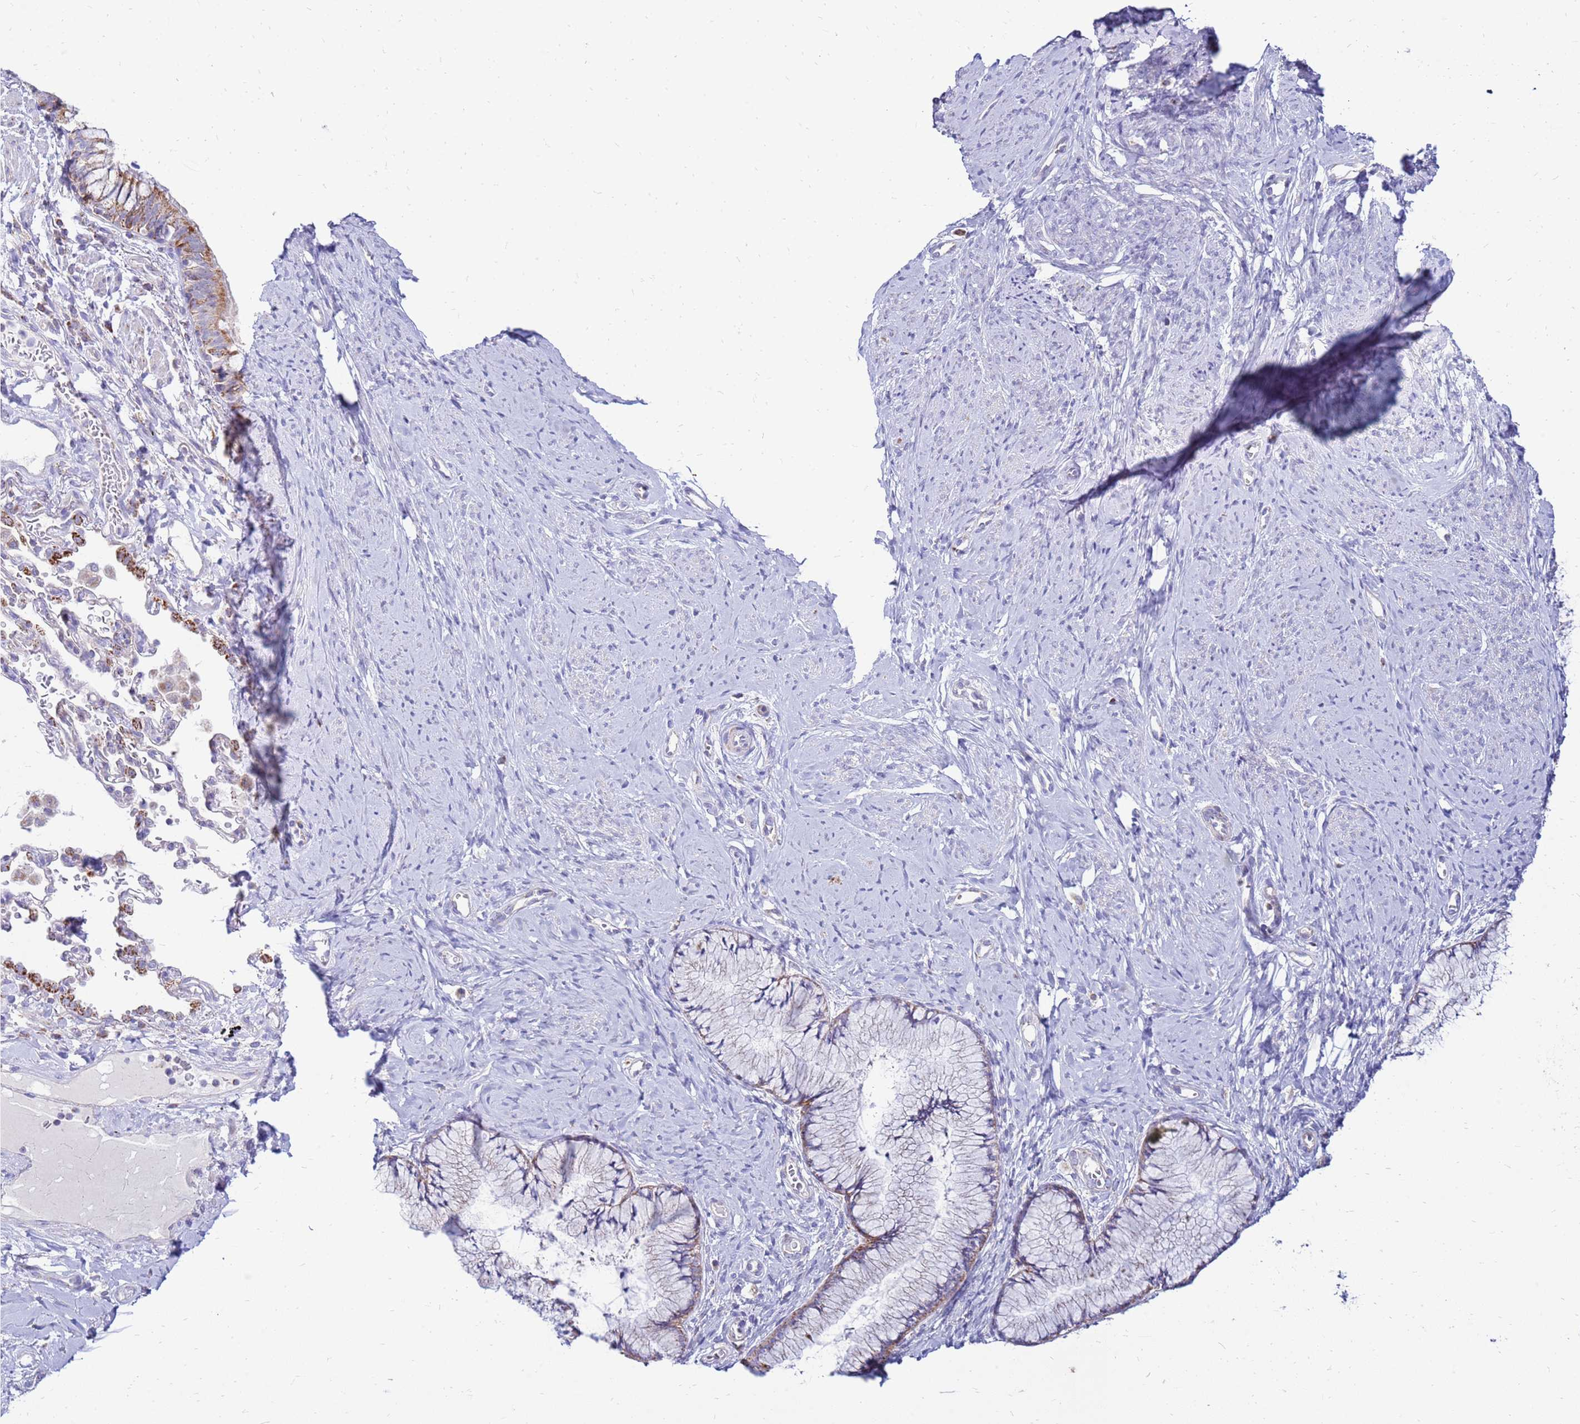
{"staining": {"intensity": "weak", "quantity": "25%-75%", "location": "cytoplasmic/membranous"}, "tissue": "cervix", "cell_type": "Glandular cells", "image_type": "normal", "snomed": [{"axis": "morphology", "description": "Normal tissue, NOS"}, {"axis": "topography", "description": "Cervix"}], "caption": "This is an image of IHC staining of benign cervix, which shows weak positivity in the cytoplasmic/membranous of glandular cells.", "gene": "IGF1R", "patient": {"sex": "female", "age": 42}}